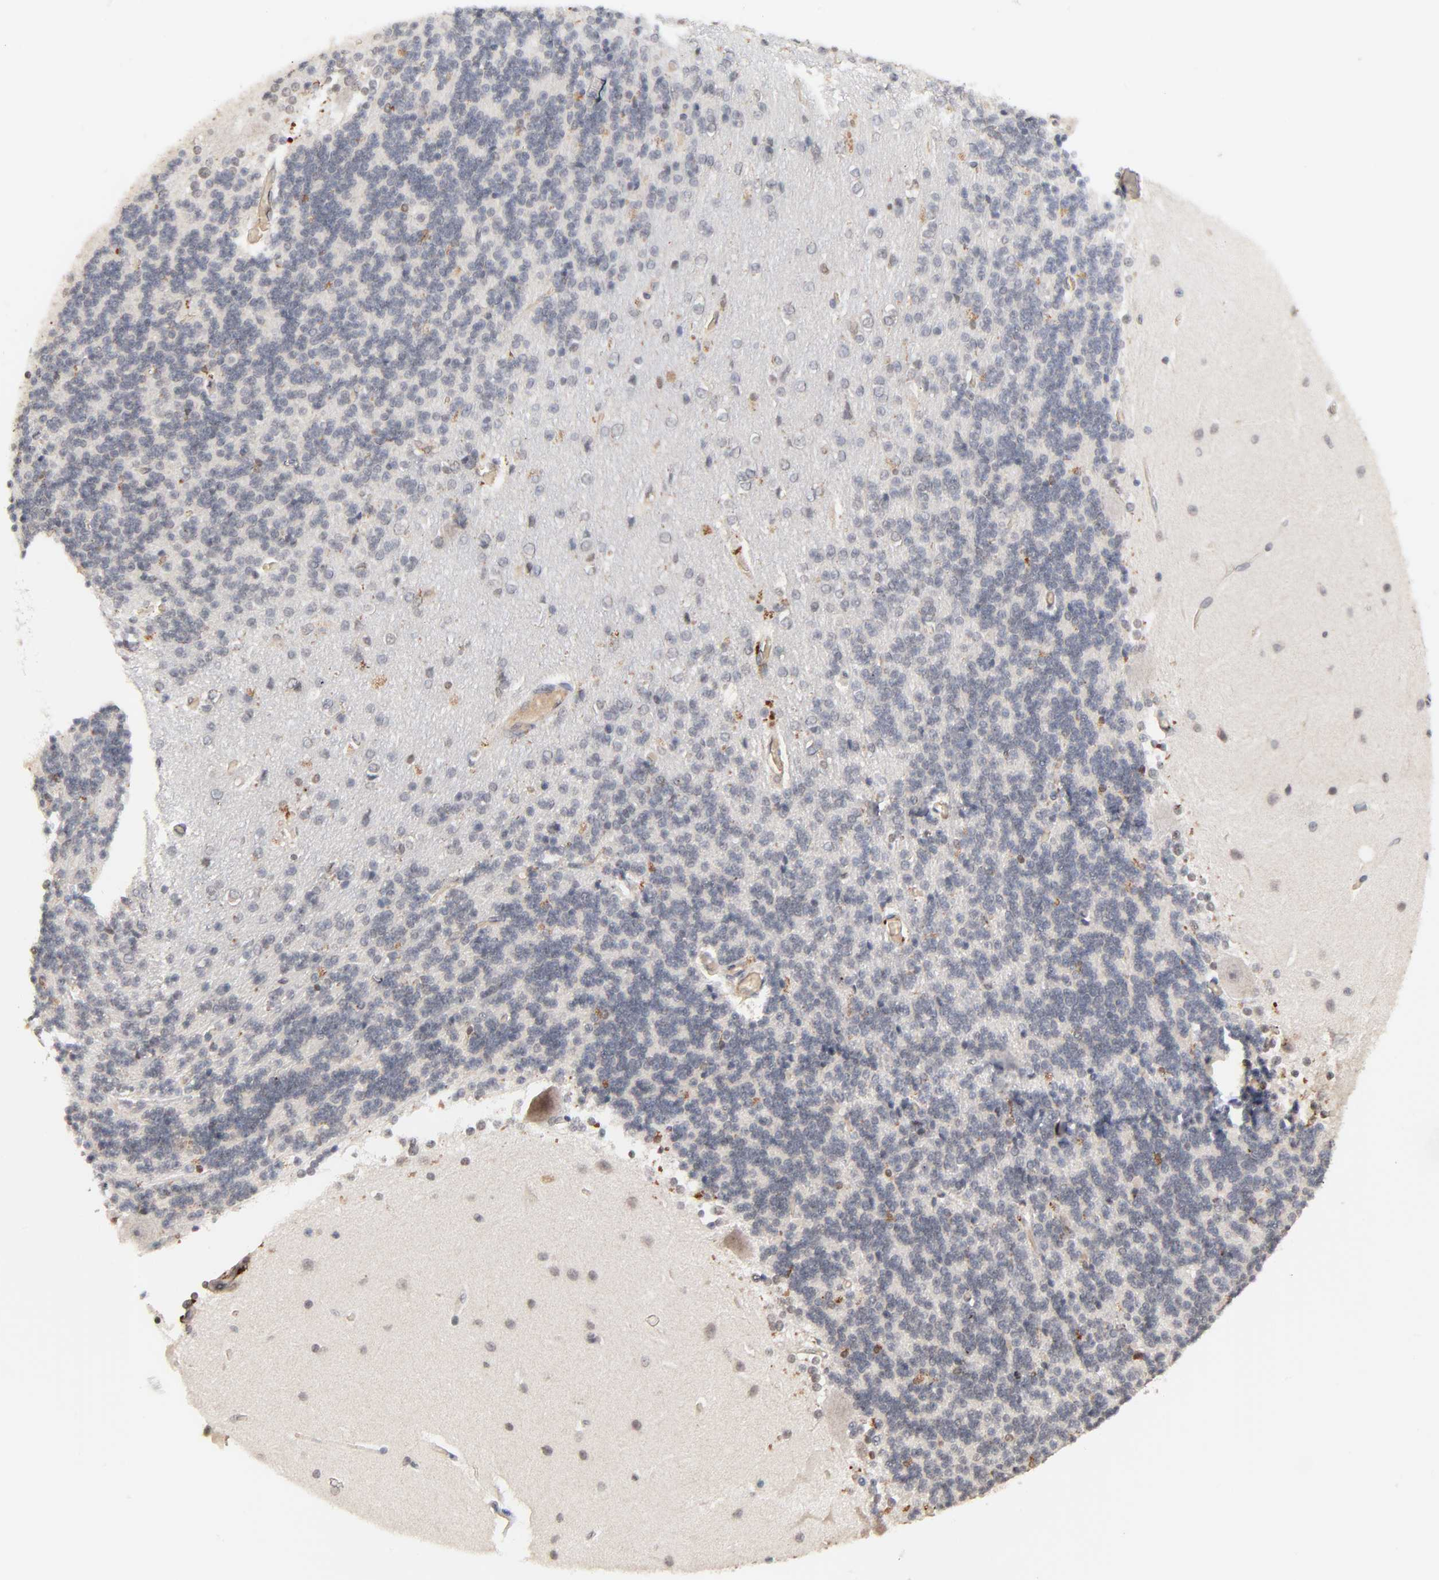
{"staining": {"intensity": "weak", "quantity": "<25%", "location": "cytoplasmic/membranous"}, "tissue": "cerebellum", "cell_type": "Cells in granular layer", "image_type": "normal", "snomed": [{"axis": "morphology", "description": "Normal tissue, NOS"}, {"axis": "topography", "description": "Cerebellum"}], "caption": "IHC histopathology image of unremarkable cerebellum: human cerebellum stained with DAB reveals no significant protein expression in cells in granular layer. Brightfield microscopy of IHC stained with DAB (3,3'-diaminobenzidine) (brown) and hematoxylin (blue), captured at high magnification.", "gene": "CASP10", "patient": {"sex": "female", "age": 54}}